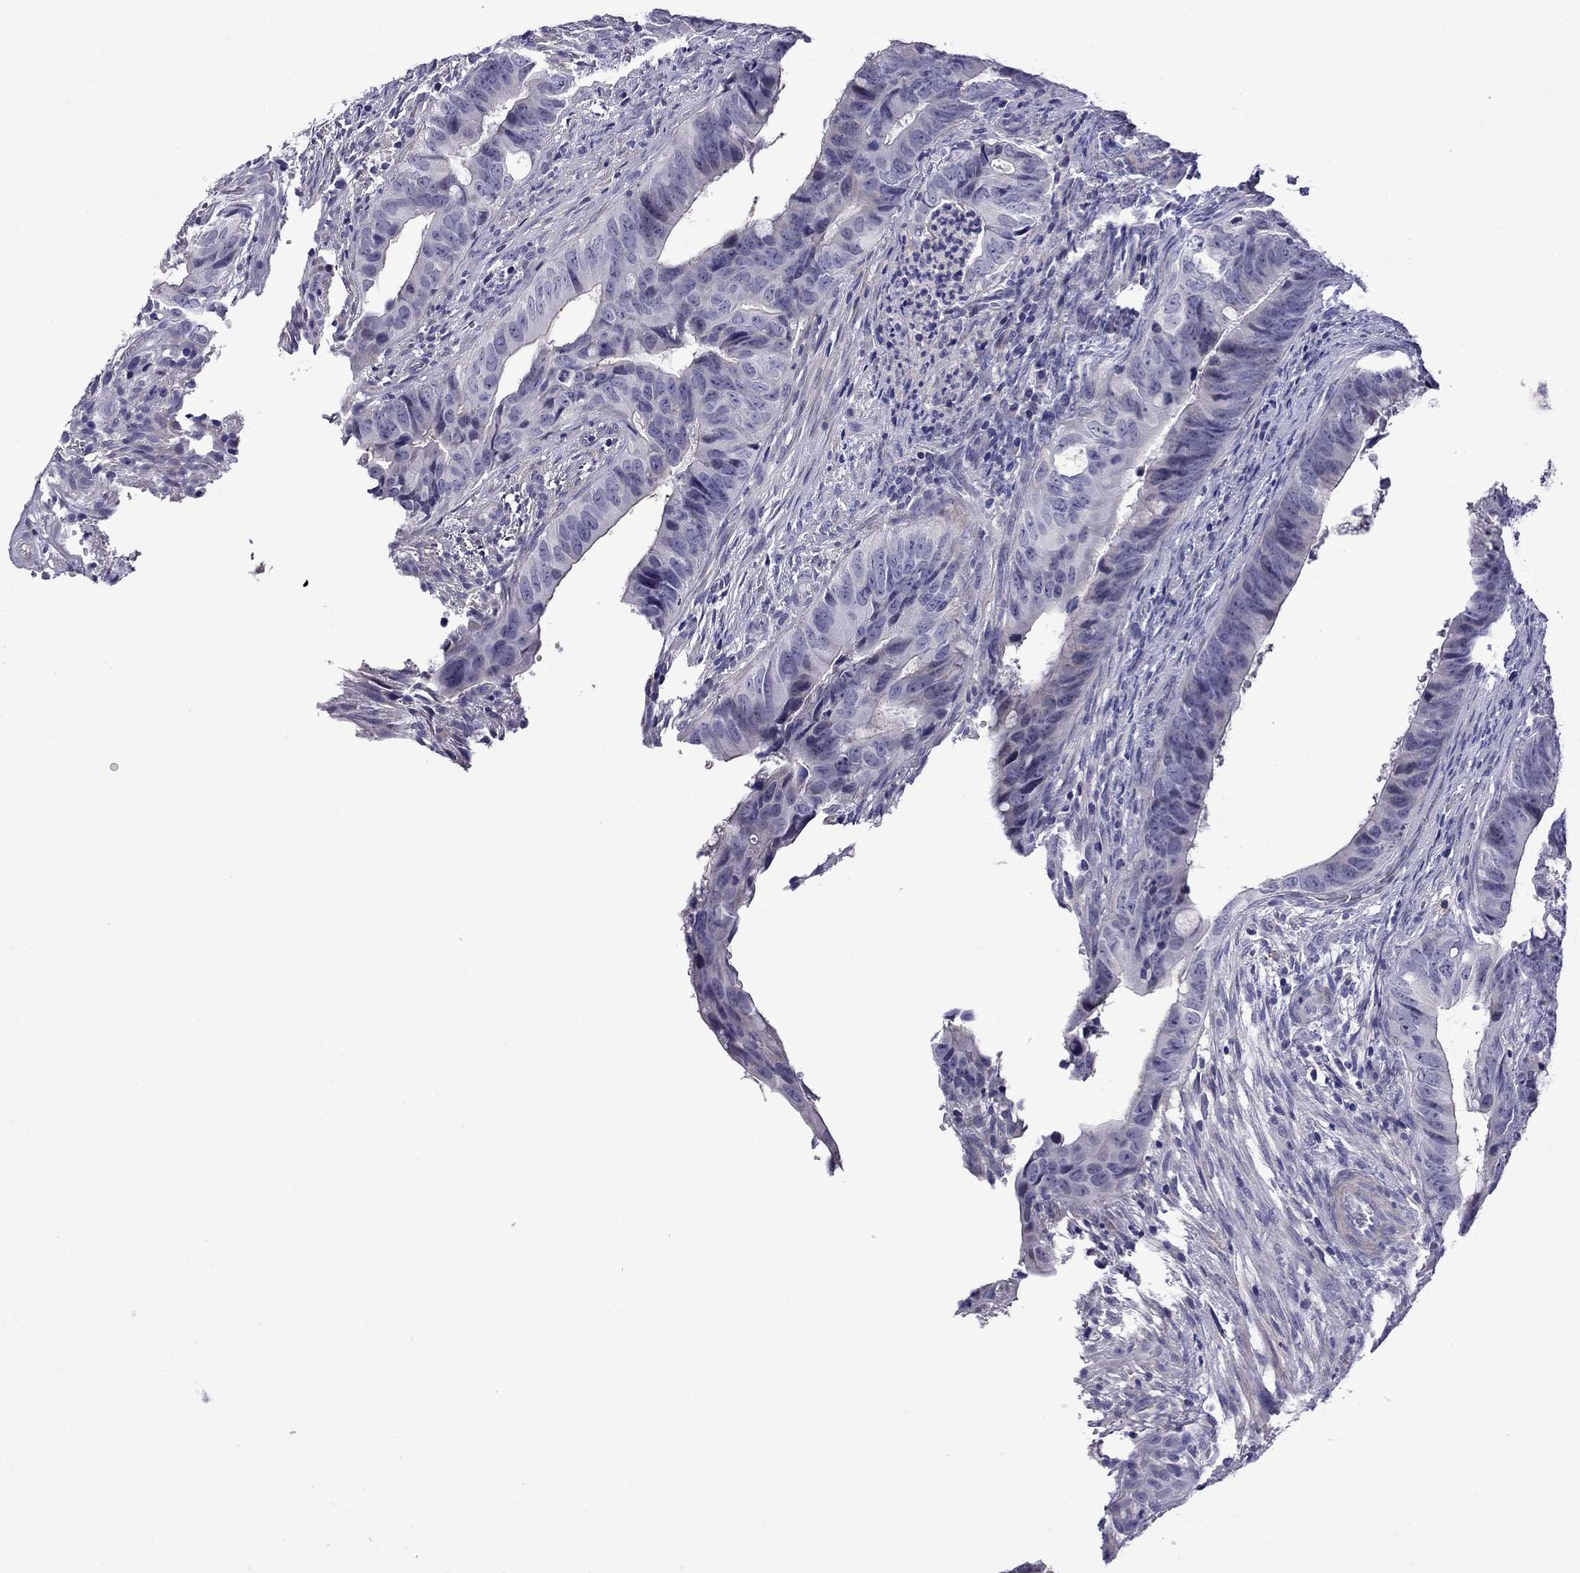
{"staining": {"intensity": "negative", "quantity": "none", "location": "none"}, "tissue": "colorectal cancer", "cell_type": "Tumor cells", "image_type": "cancer", "snomed": [{"axis": "morphology", "description": "Adenocarcinoma, NOS"}, {"axis": "topography", "description": "Colon"}], "caption": "Tumor cells are negative for brown protein staining in colorectal cancer (adenocarcinoma).", "gene": "STAR", "patient": {"sex": "female", "age": 82}}